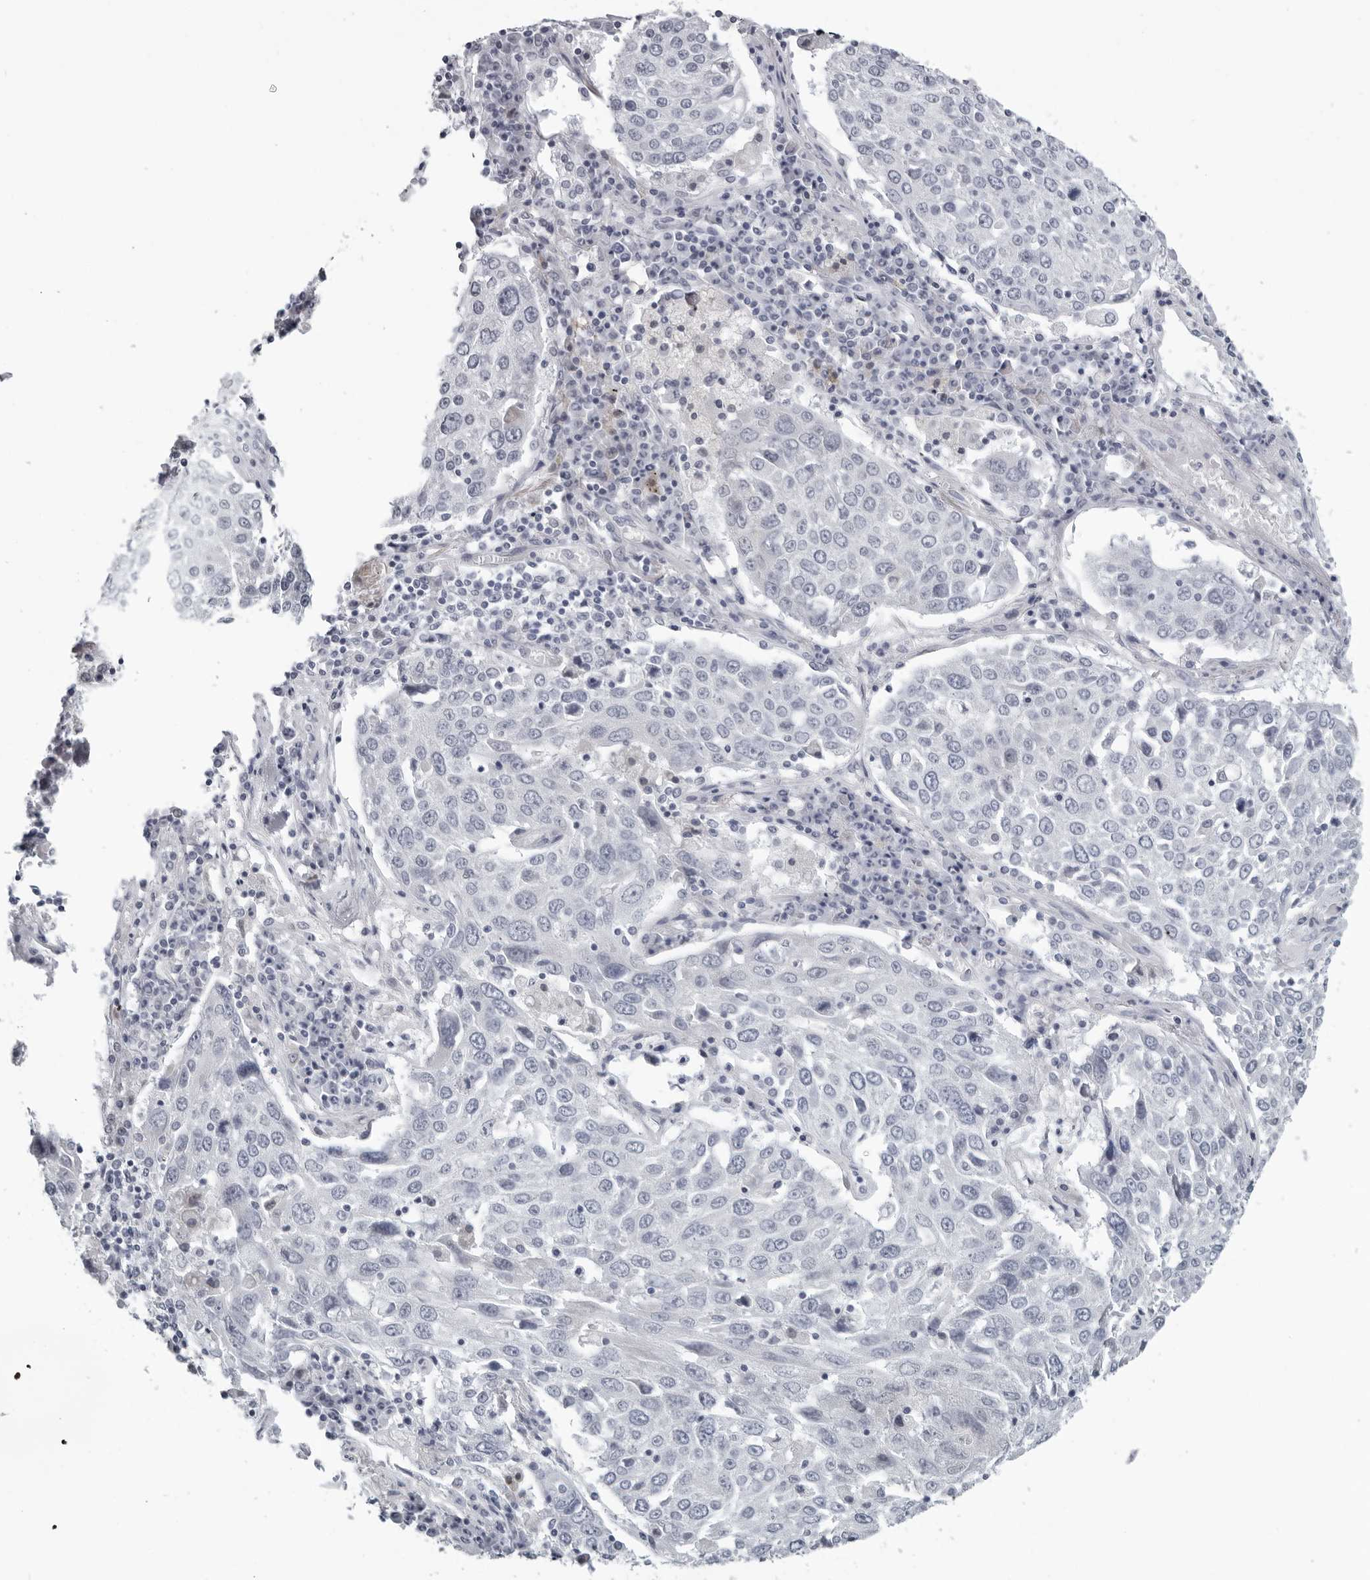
{"staining": {"intensity": "negative", "quantity": "none", "location": "none"}, "tissue": "lung cancer", "cell_type": "Tumor cells", "image_type": "cancer", "snomed": [{"axis": "morphology", "description": "Squamous cell carcinoma, NOS"}, {"axis": "topography", "description": "Lung"}], "caption": "Immunohistochemistry micrograph of human squamous cell carcinoma (lung) stained for a protein (brown), which shows no positivity in tumor cells.", "gene": "OPLAH", "patient": {"sex": "male", "age": 65}}